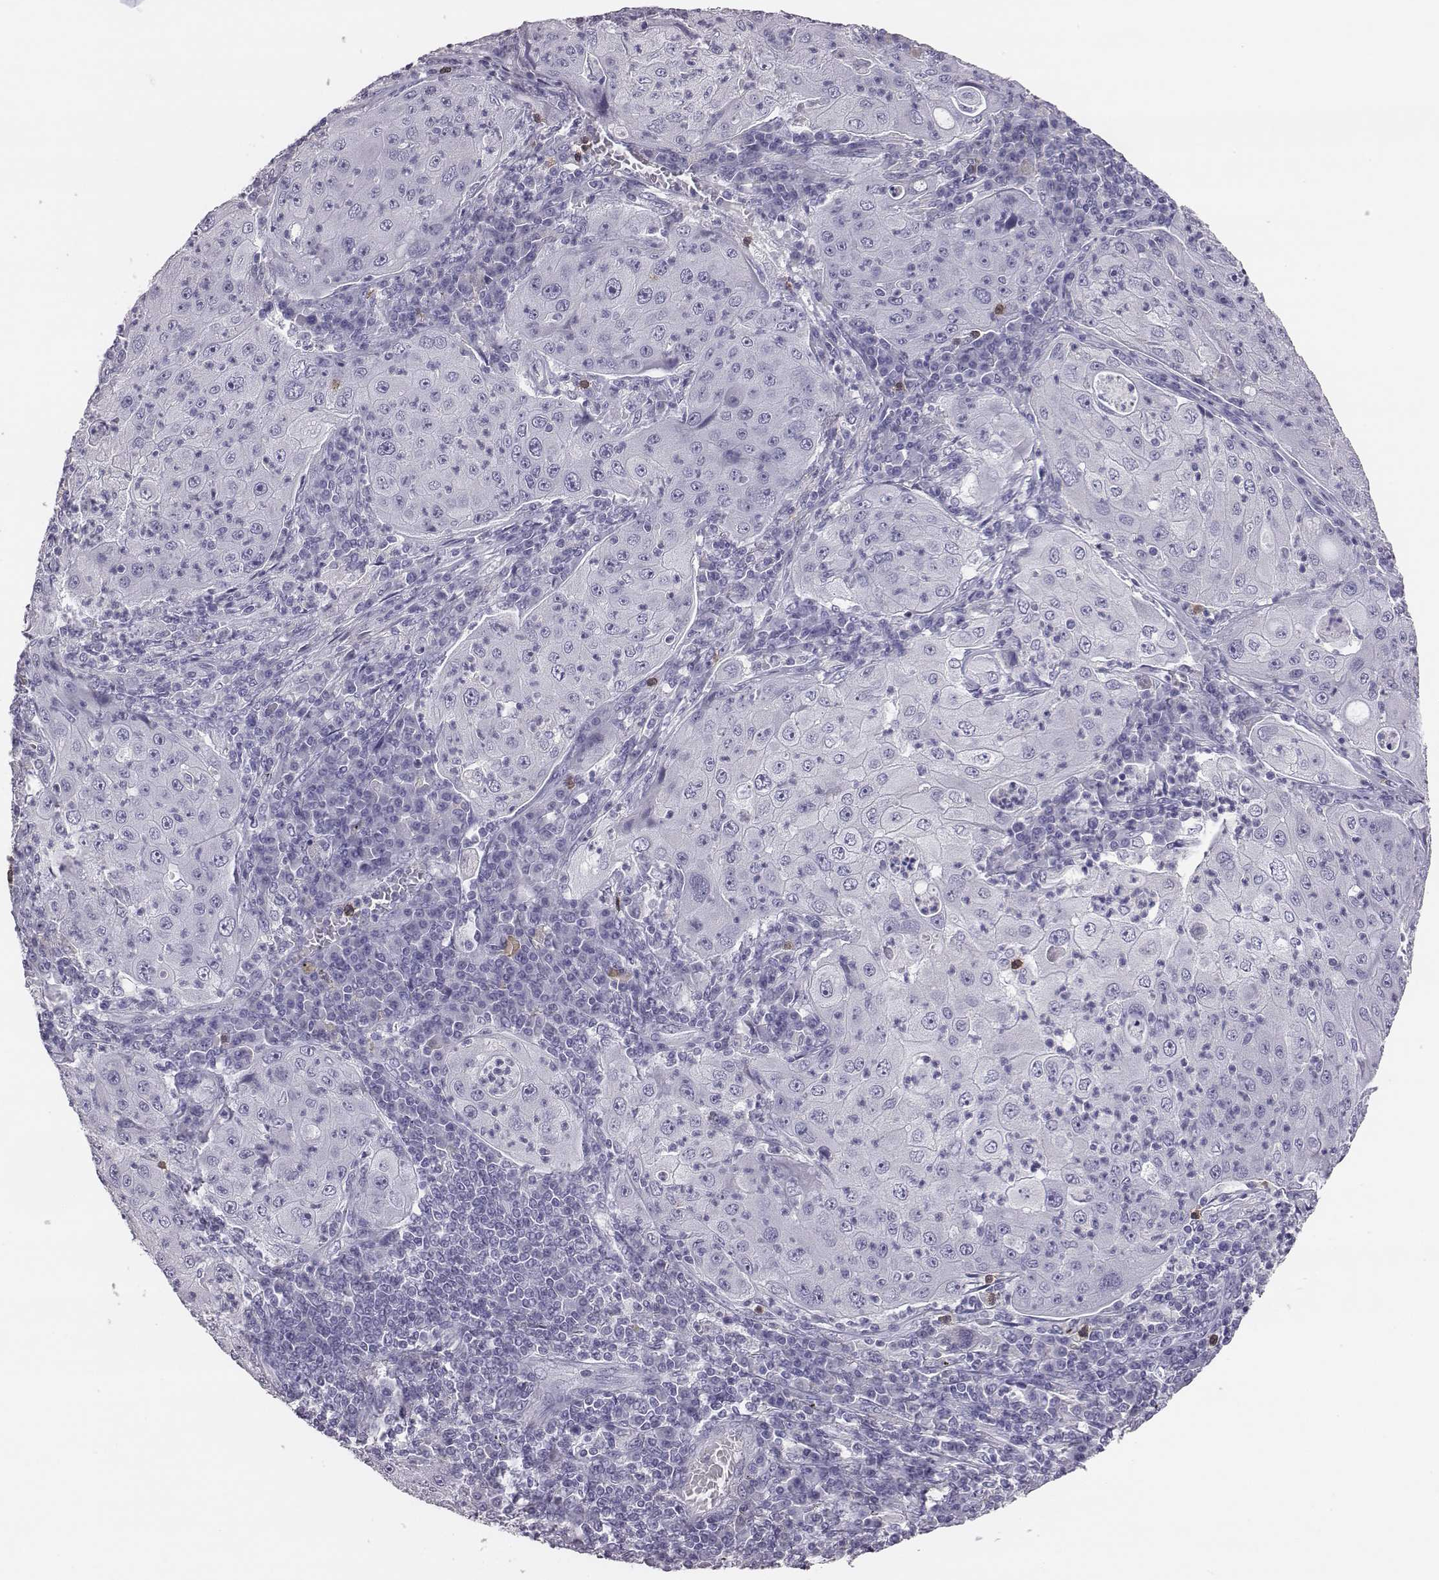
{"staining": {"intensity": "negative", "quantity": "none", "location": "none"}, "tissue": "lung cancer", "cell_type": "Tumor cells", "image_type": "cancer", "snomed": [{"axis": "morphology", "description": "Squamous cell carcinoma, NOS"}, {"axis": "topography", "description": "Lung"}], "caption": "This is an IHC photomicrograph of lung squamous cell carcinoma. There is no positivity in tumor cells.", "gene": "ACOD1", "patient": {"sex": "female", "age": 59}}